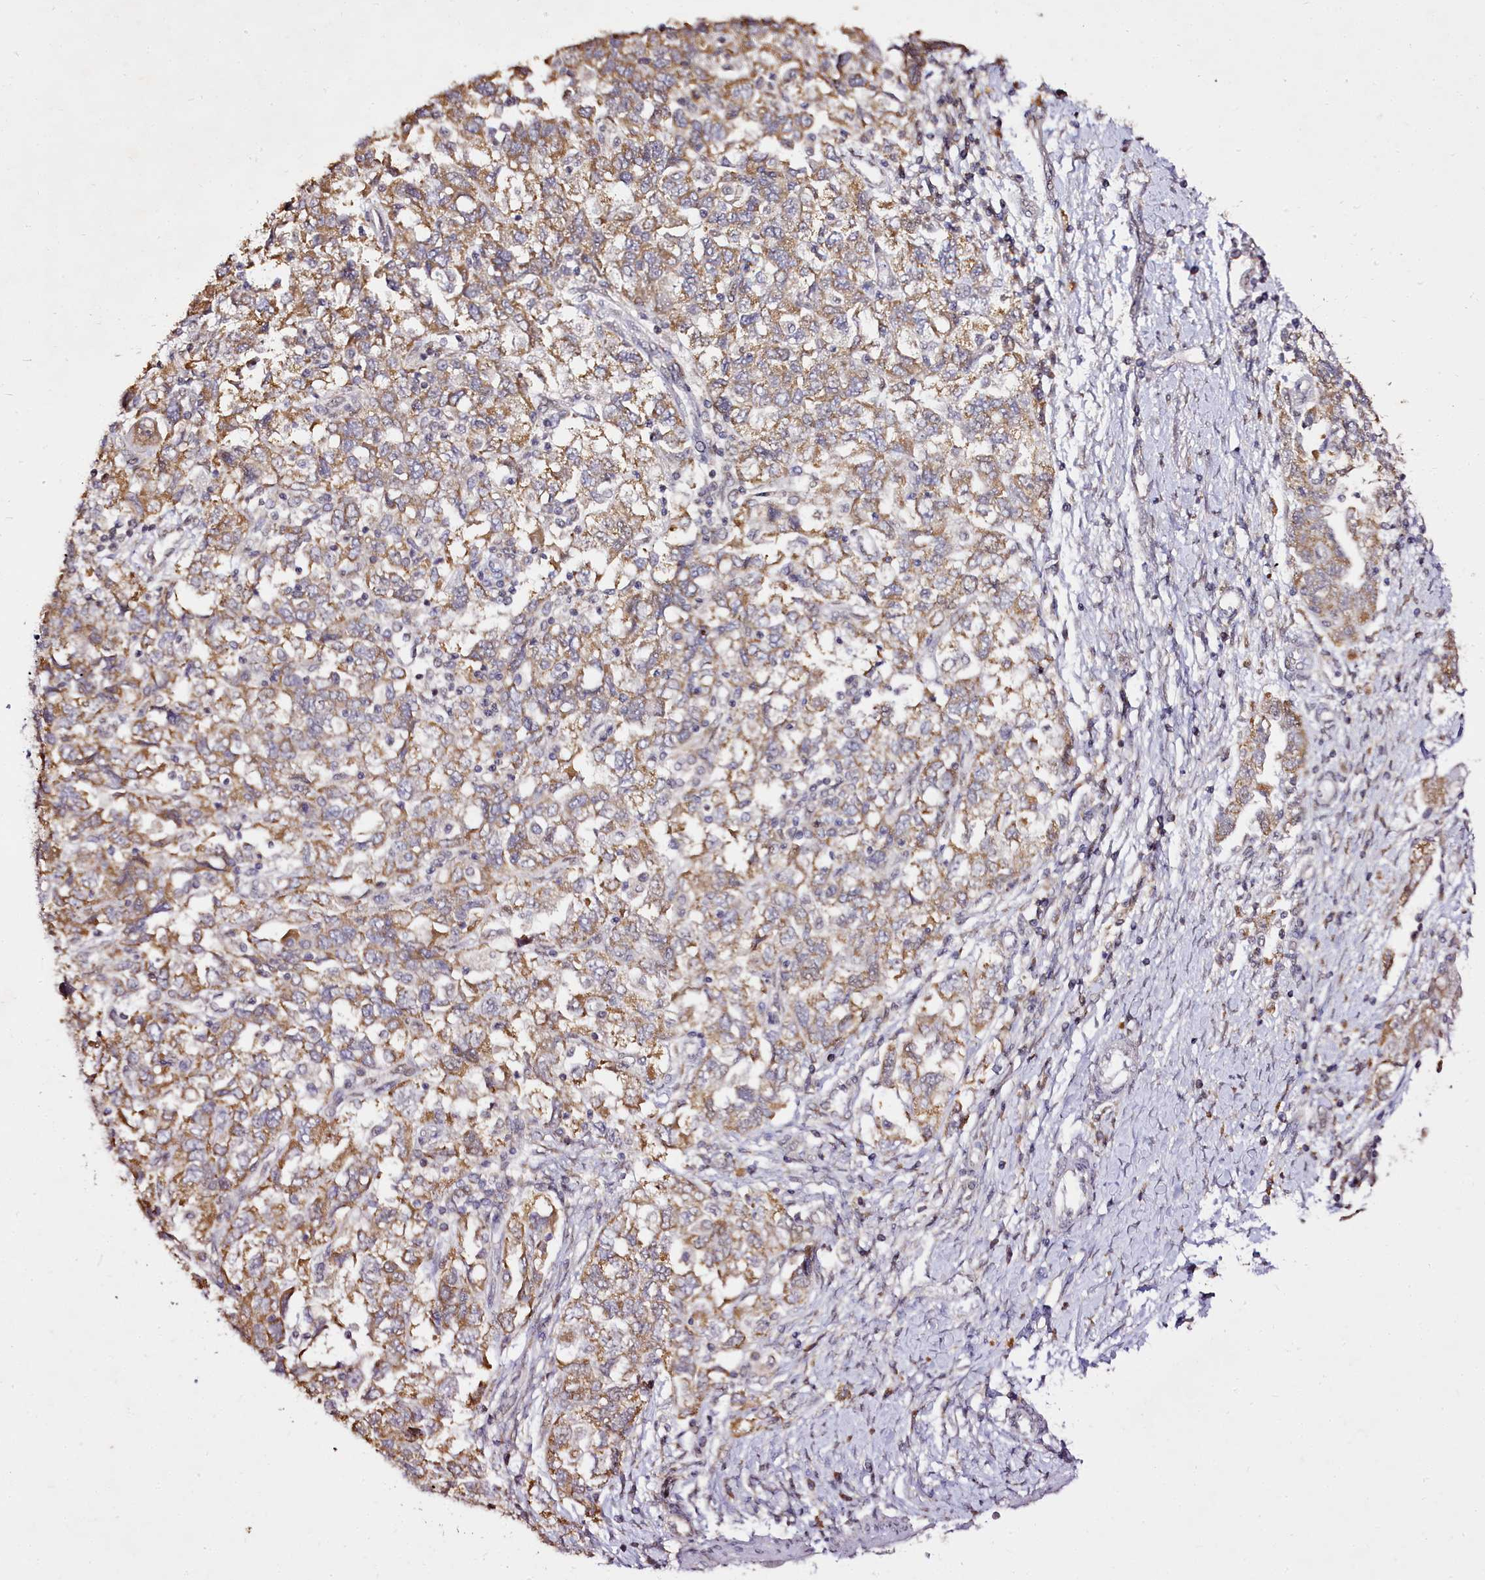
{"staining": {"intensity": "moderate", "quantity": ">75%", "location": "cytoplasmic/membranous"}, "tissue": "ovarian cancer", "cell_type": "Tumor cells", "image_type": "cancer", "snomed": [{"axis": "morphology", "description": "Carcinoma, NOS"}, {"axis": "morphology", "description": "Cystadenocarcinoma, serous, NOS"}, {"axis": "topography", "description": "Ovary"}], "caption": "Tumor cells demonstrate medium levels of moderate cytoplasmic/membranous expression in about >75% of cells in ovarian cancer (serous cystadenocarcinoma).", "gene": "EDIL3", "patient": {"sex": "female", "age": 69}}